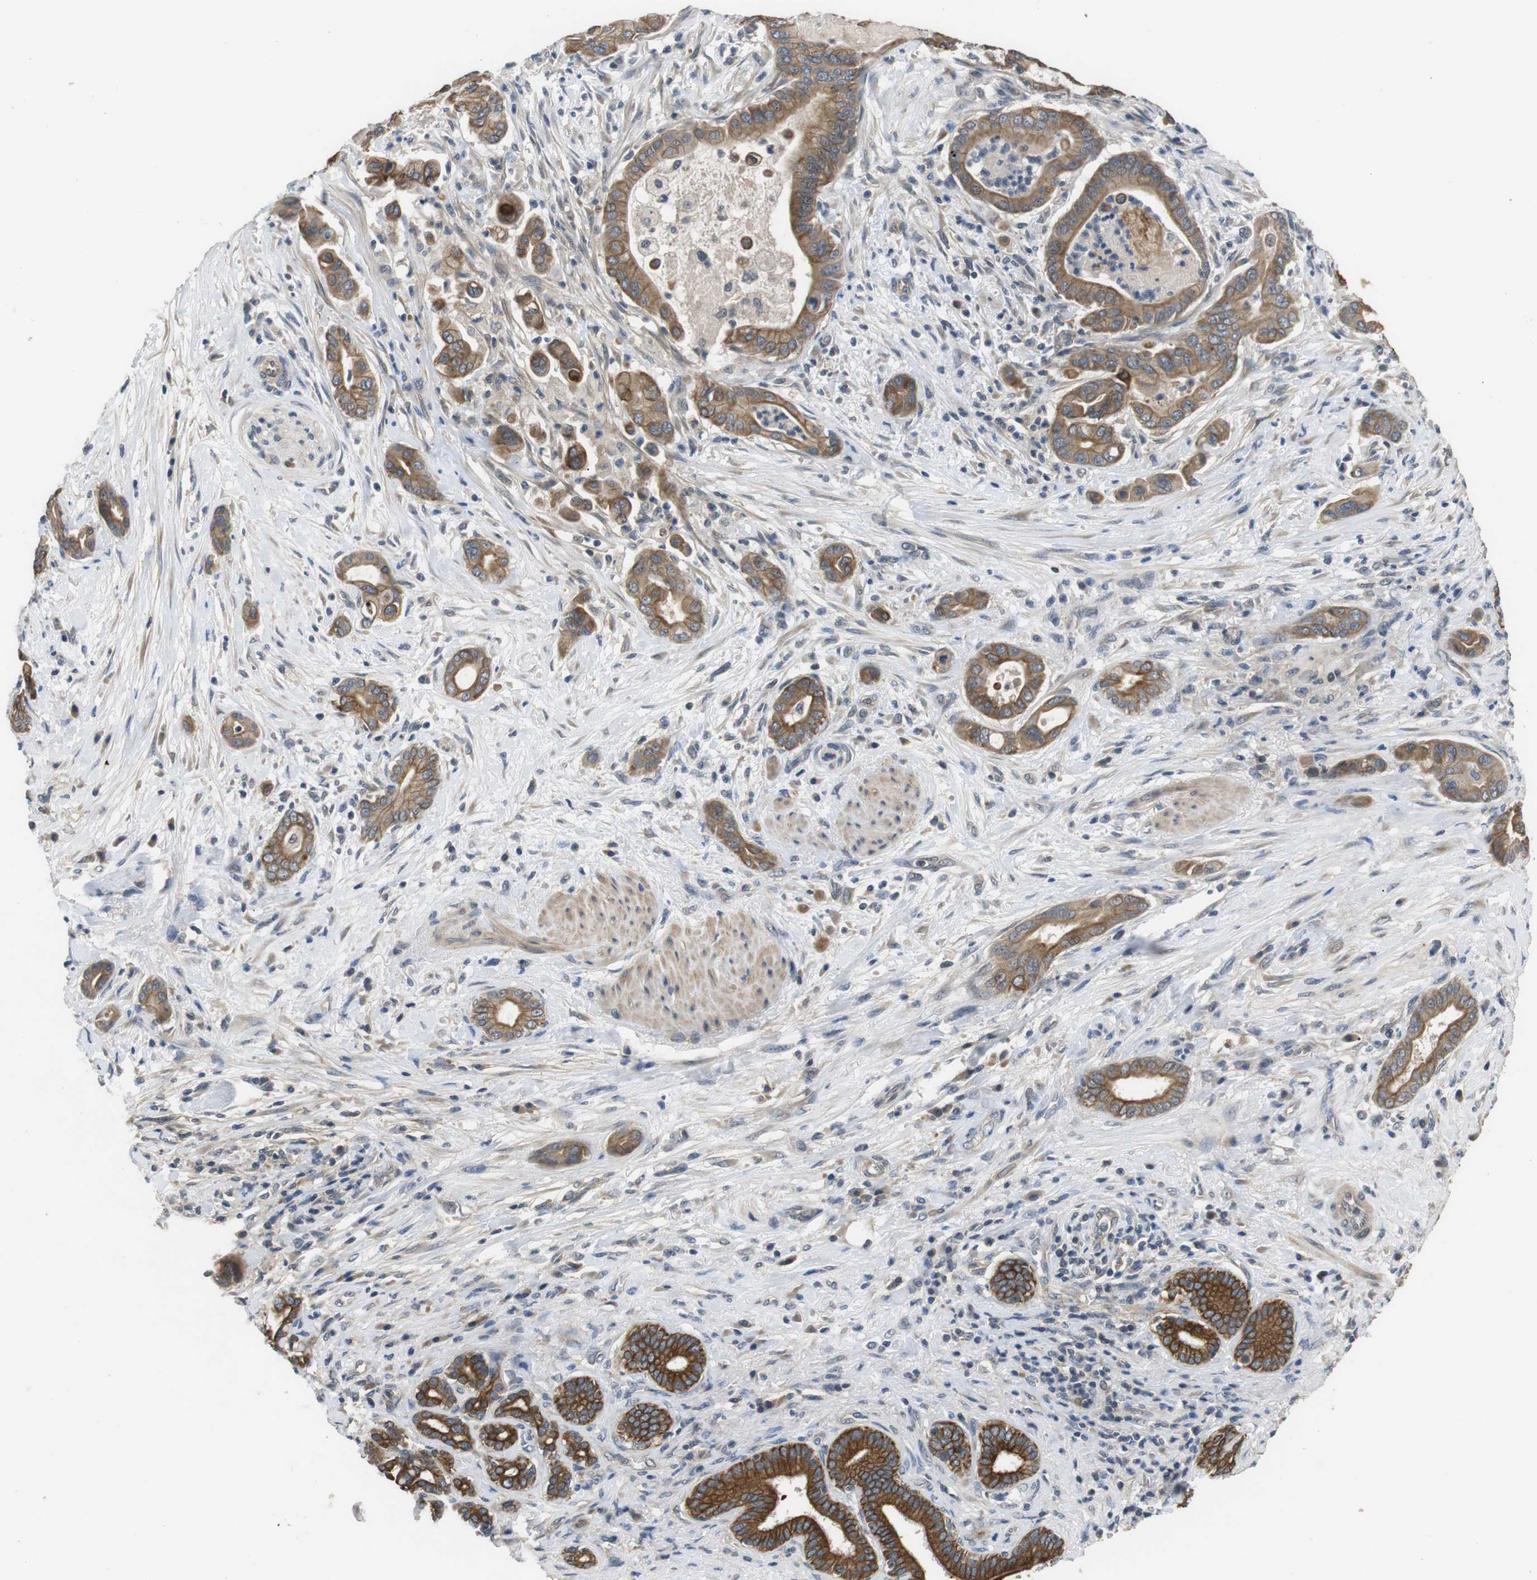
{"staining": {"intensity": "moderate", "quantity": ">75%", "location": "cytoplasmic/membranous"}, "tissue": "pancreatic cancer", "cell_type": "Tumor cells", "image_type": "cancer", "snomed": [{"axis": "morphology", "description": "Normal tissue, NOS"}, {"axis": "morphology", "description": "Adenocarcinoma, NOS"}, {"axis": "topography", "description": "Pancreas"}], "caption": "Immunohistochemical staining of human adenocarcinoma (pancreatic) demonstrates medium levels of moderate cytoplasmic/membranous protein staining in approximately >75% of tumor cells.", "gene": "ADGRL3", "patient": {"sex": "male", "age": 63}}